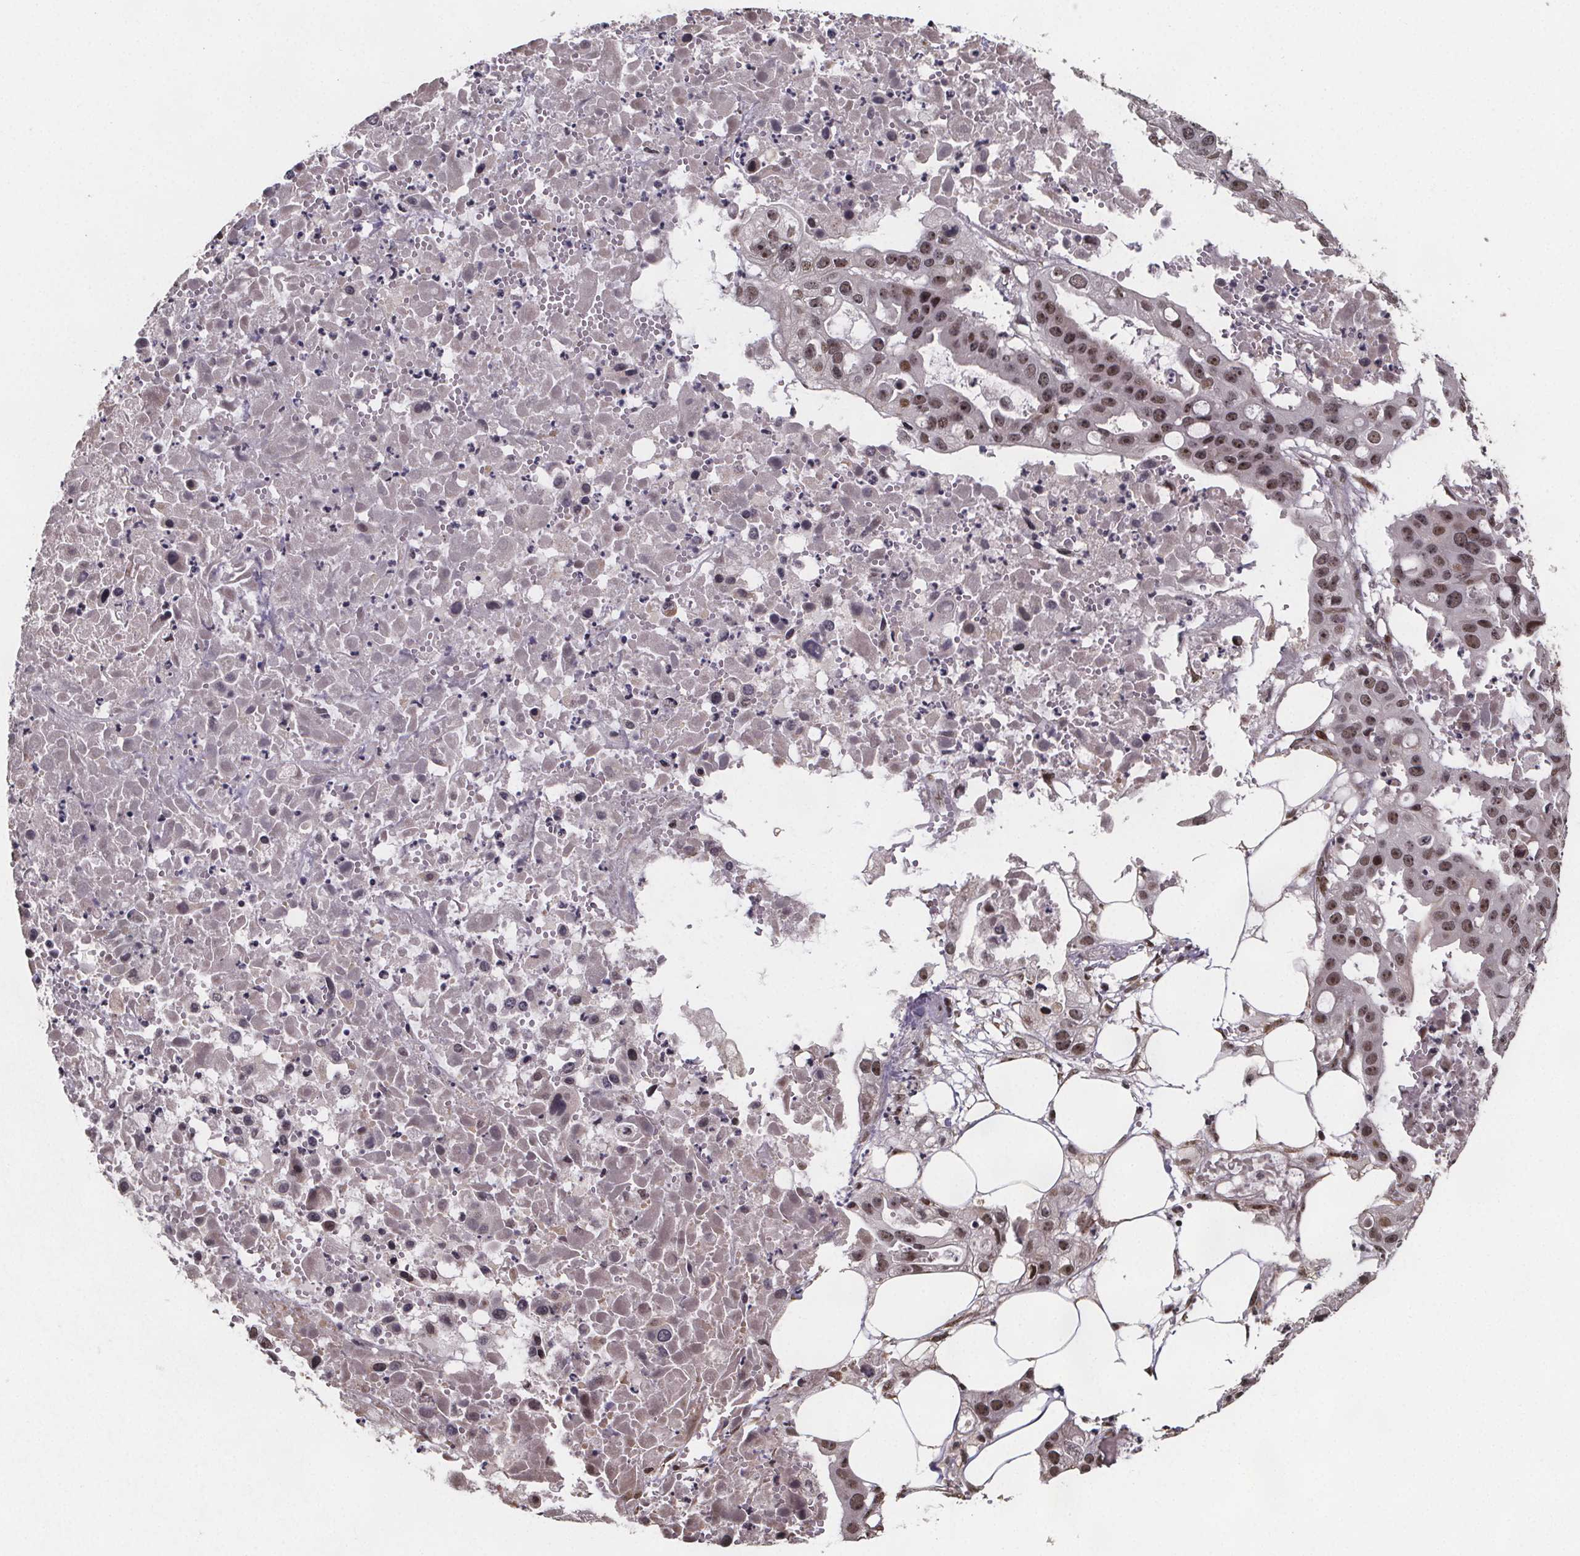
{"staining": {"intensity": "moderate", "quantity": ">75%", "location": "nuclear"}, "tissue": "ovarian cancer", "cell_type": "Tumor cells", "image_type": "cancer", "snomed": [{"axis": "morphology", "description": "Cystadenocarcinoma, serous, NOS"}, {"axis": "topography", "description": "Ovary"}], "caption": "Immunohistochemical staining of human ovarian cancer displays medium levels of moderate nuclear expression in about >75% of tumor cells. The staining was performed using DAB to visualize the protein expression in brown, while the nuclei were stained in blue with hematoxylin (Magnification: 20x).", "gene": "U2SURP", "patient": {"sex": "female", "age": 56}}